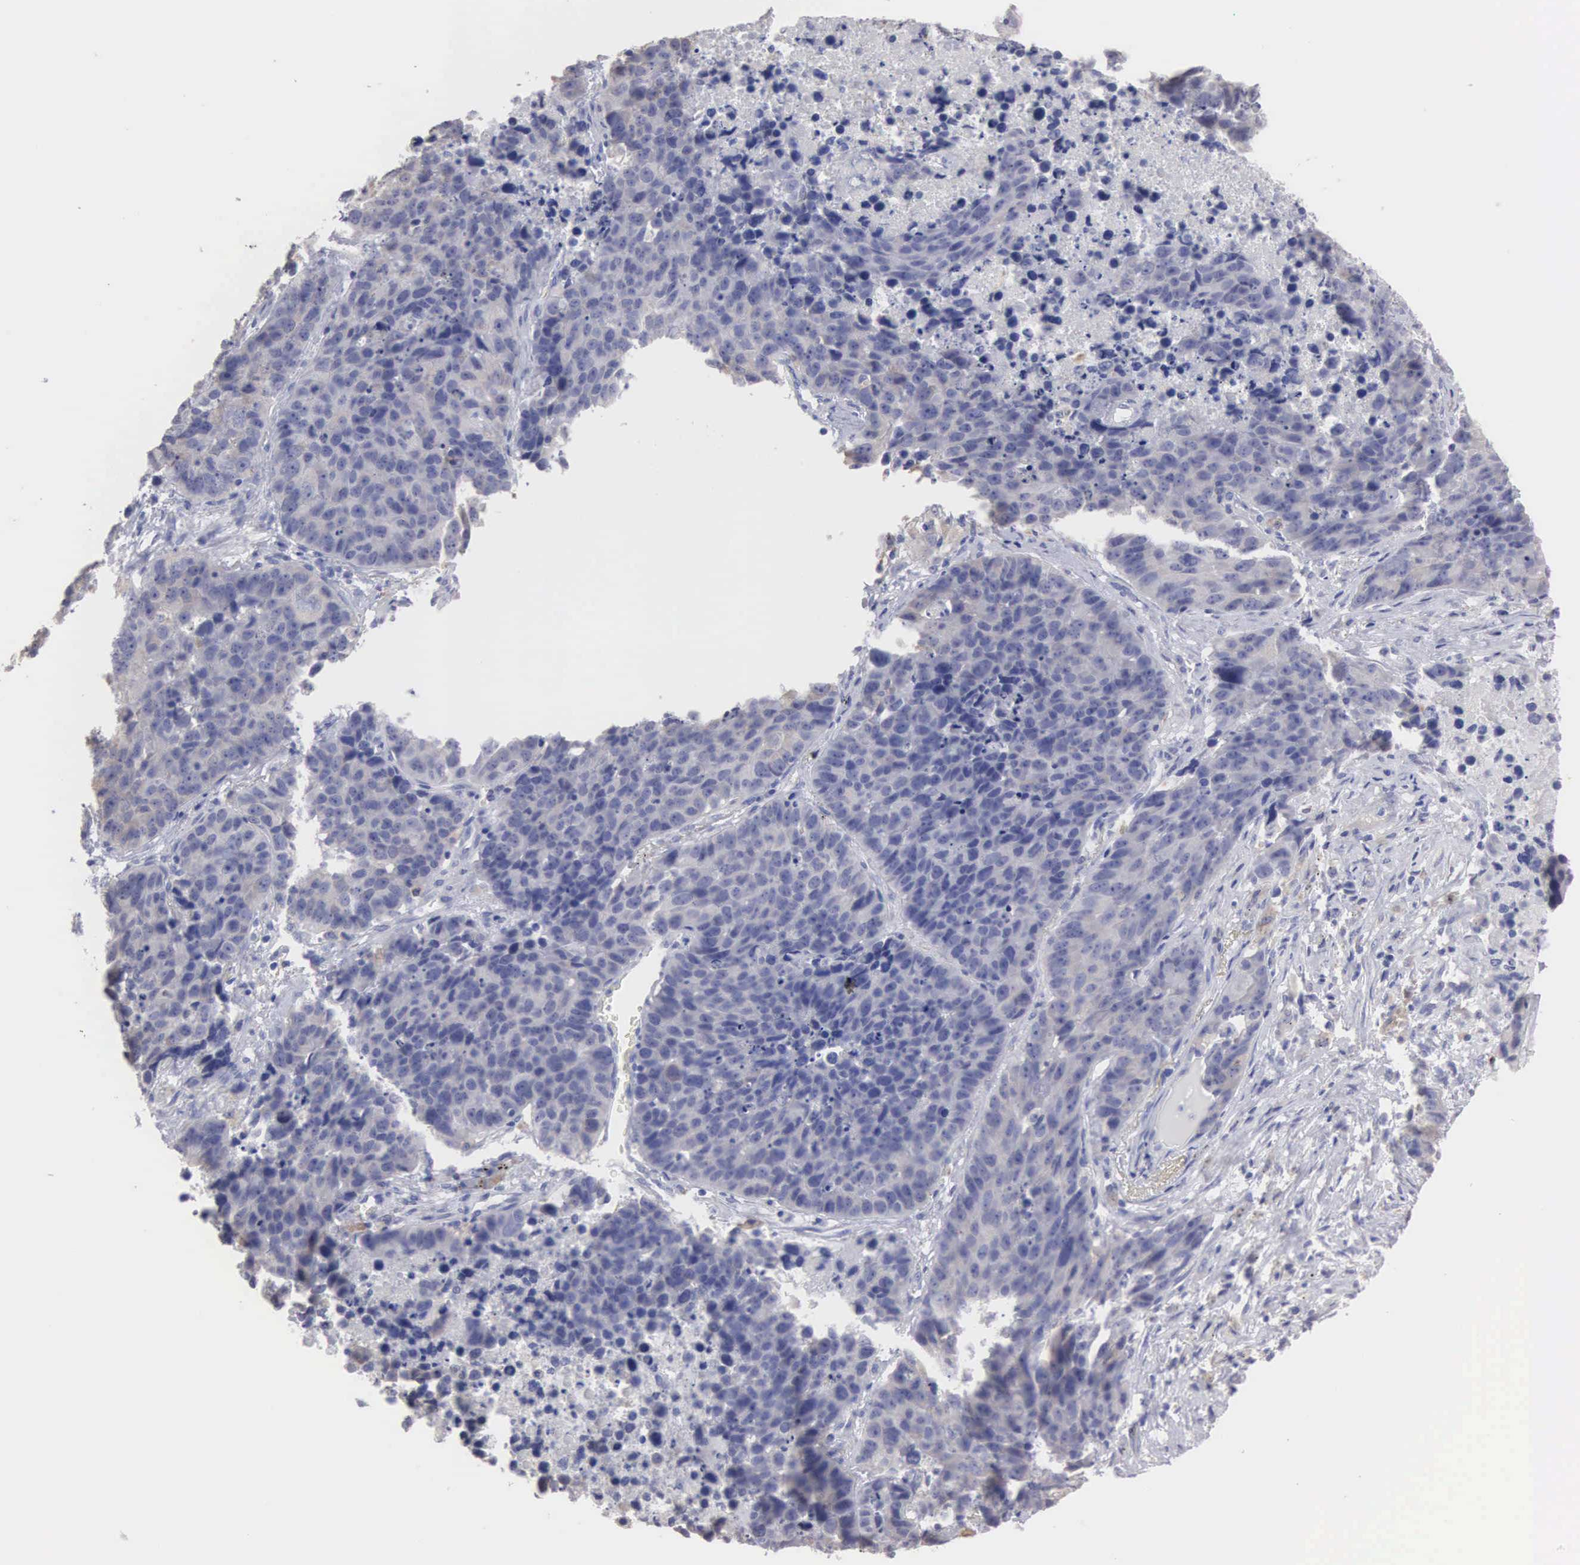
{"staining": {"intensity": "negative", "quantity": "none", "location": "none"}, "tissue": "lung cancer", "cell_type": "Tumor cells", "image_type": "cancer", "snomed": [{"axis": "morphology", "description": "Carcinoid, malignant, NOS"}, {"axis": "topography", "description": "Lung"}], "caption": "Tumor cells show no significant positivity in malignant carcinoid (lung).", "gene": "LIN52", "patient": {"sex": "male", "age": 60}}